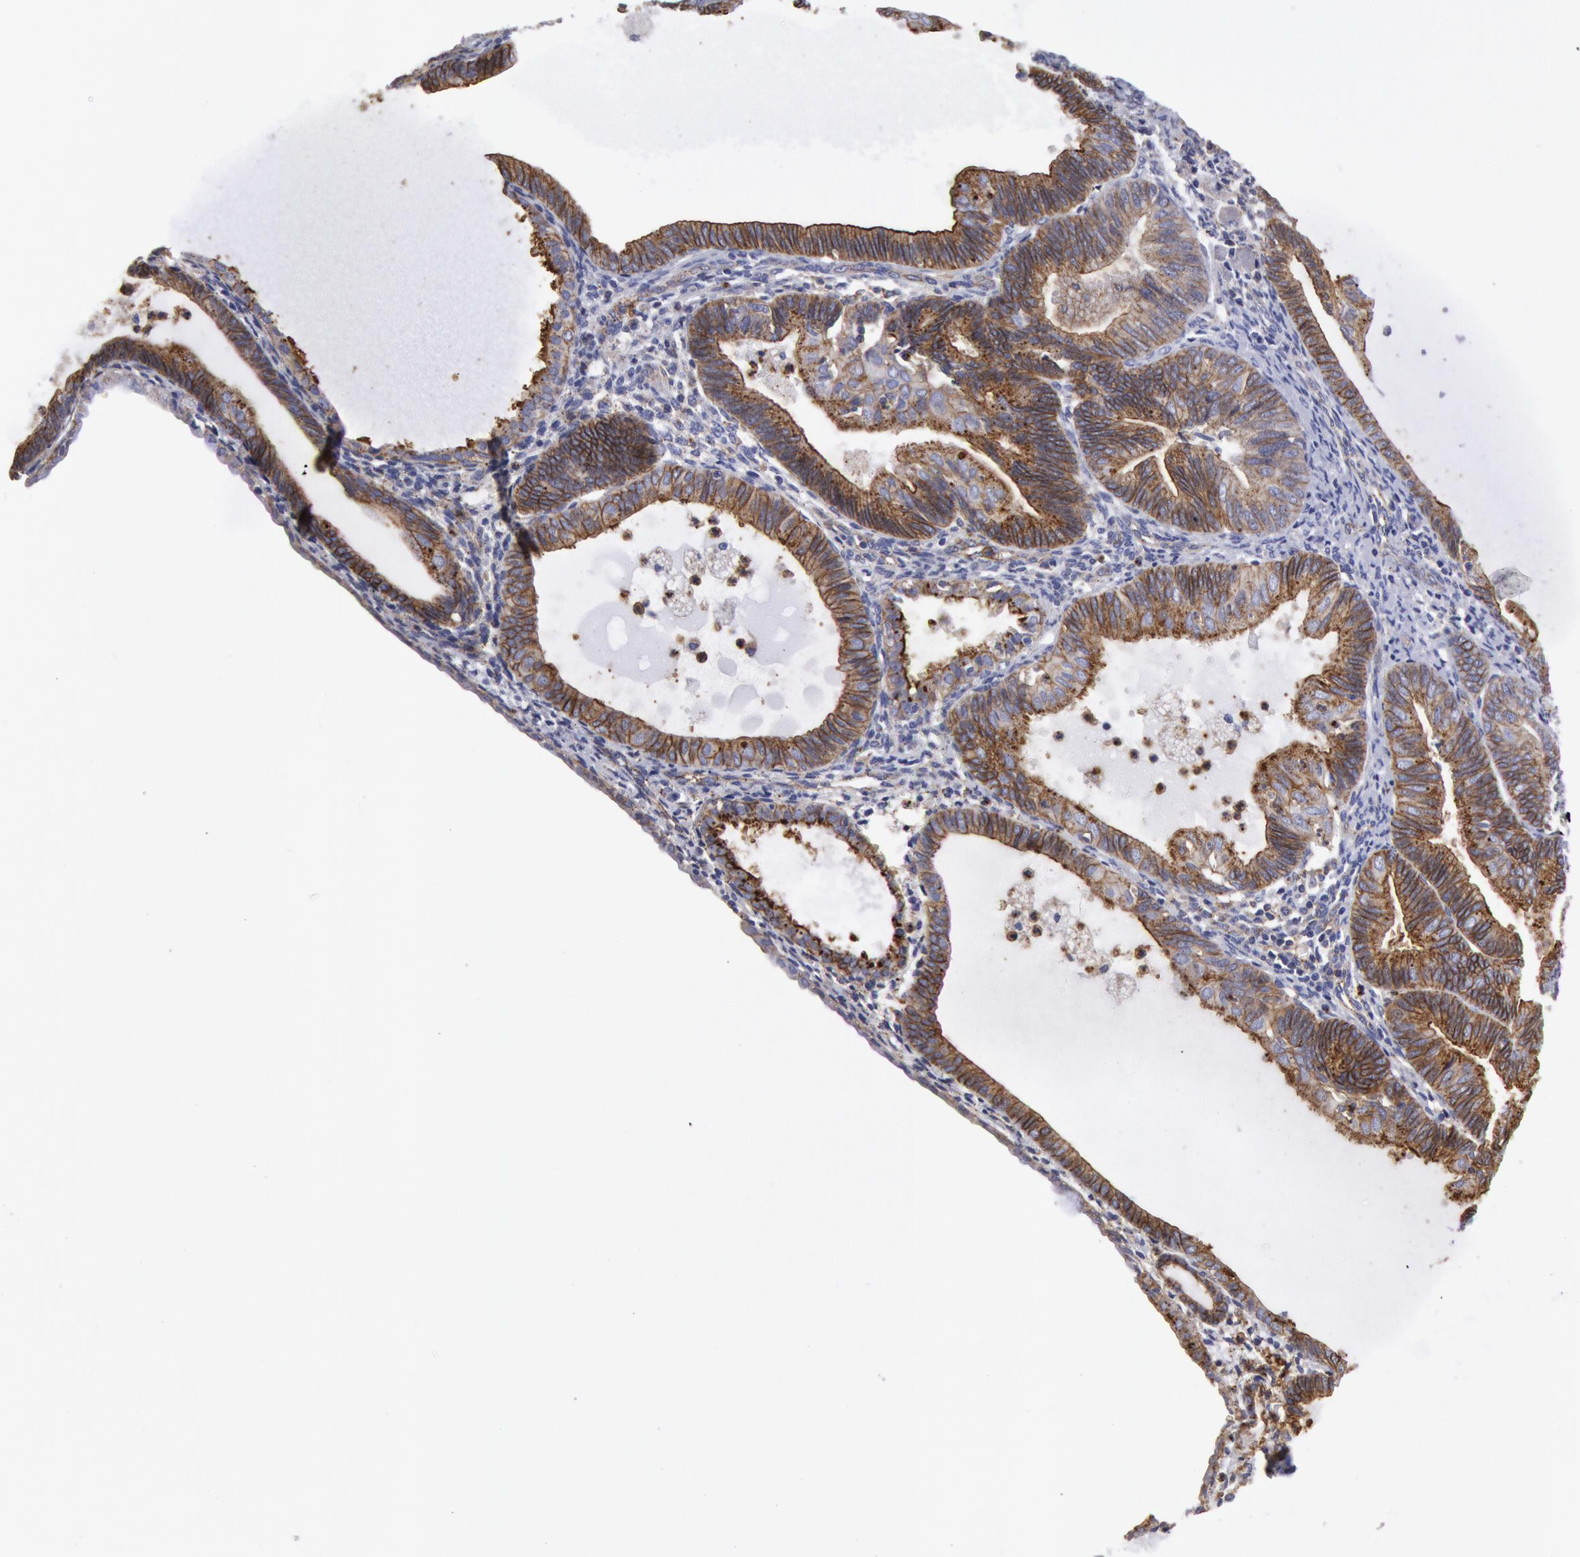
{"staining": {"intensity": "moderate", "quantity": ">75%", "location": "cytoplasmic/membranous"}, "tissue": "endometrial cancer", "cell_type": "Tumor cells", "image_type": "cancer", "snomed": [{"axis": "morphology", "description": "Adenocarcinoma, NOS"}, {"axis": "topography", "description": "Endometrium"}], "caption": "Immunohistochemistry of endometrial cancer (adenocarcinoma) reveals medium levels of moderate cytoplasmic/membranous positivity in about >75% of tumor cells.", "gene": "FLOT1", "patient": {"sex": "female", "age": 63}}